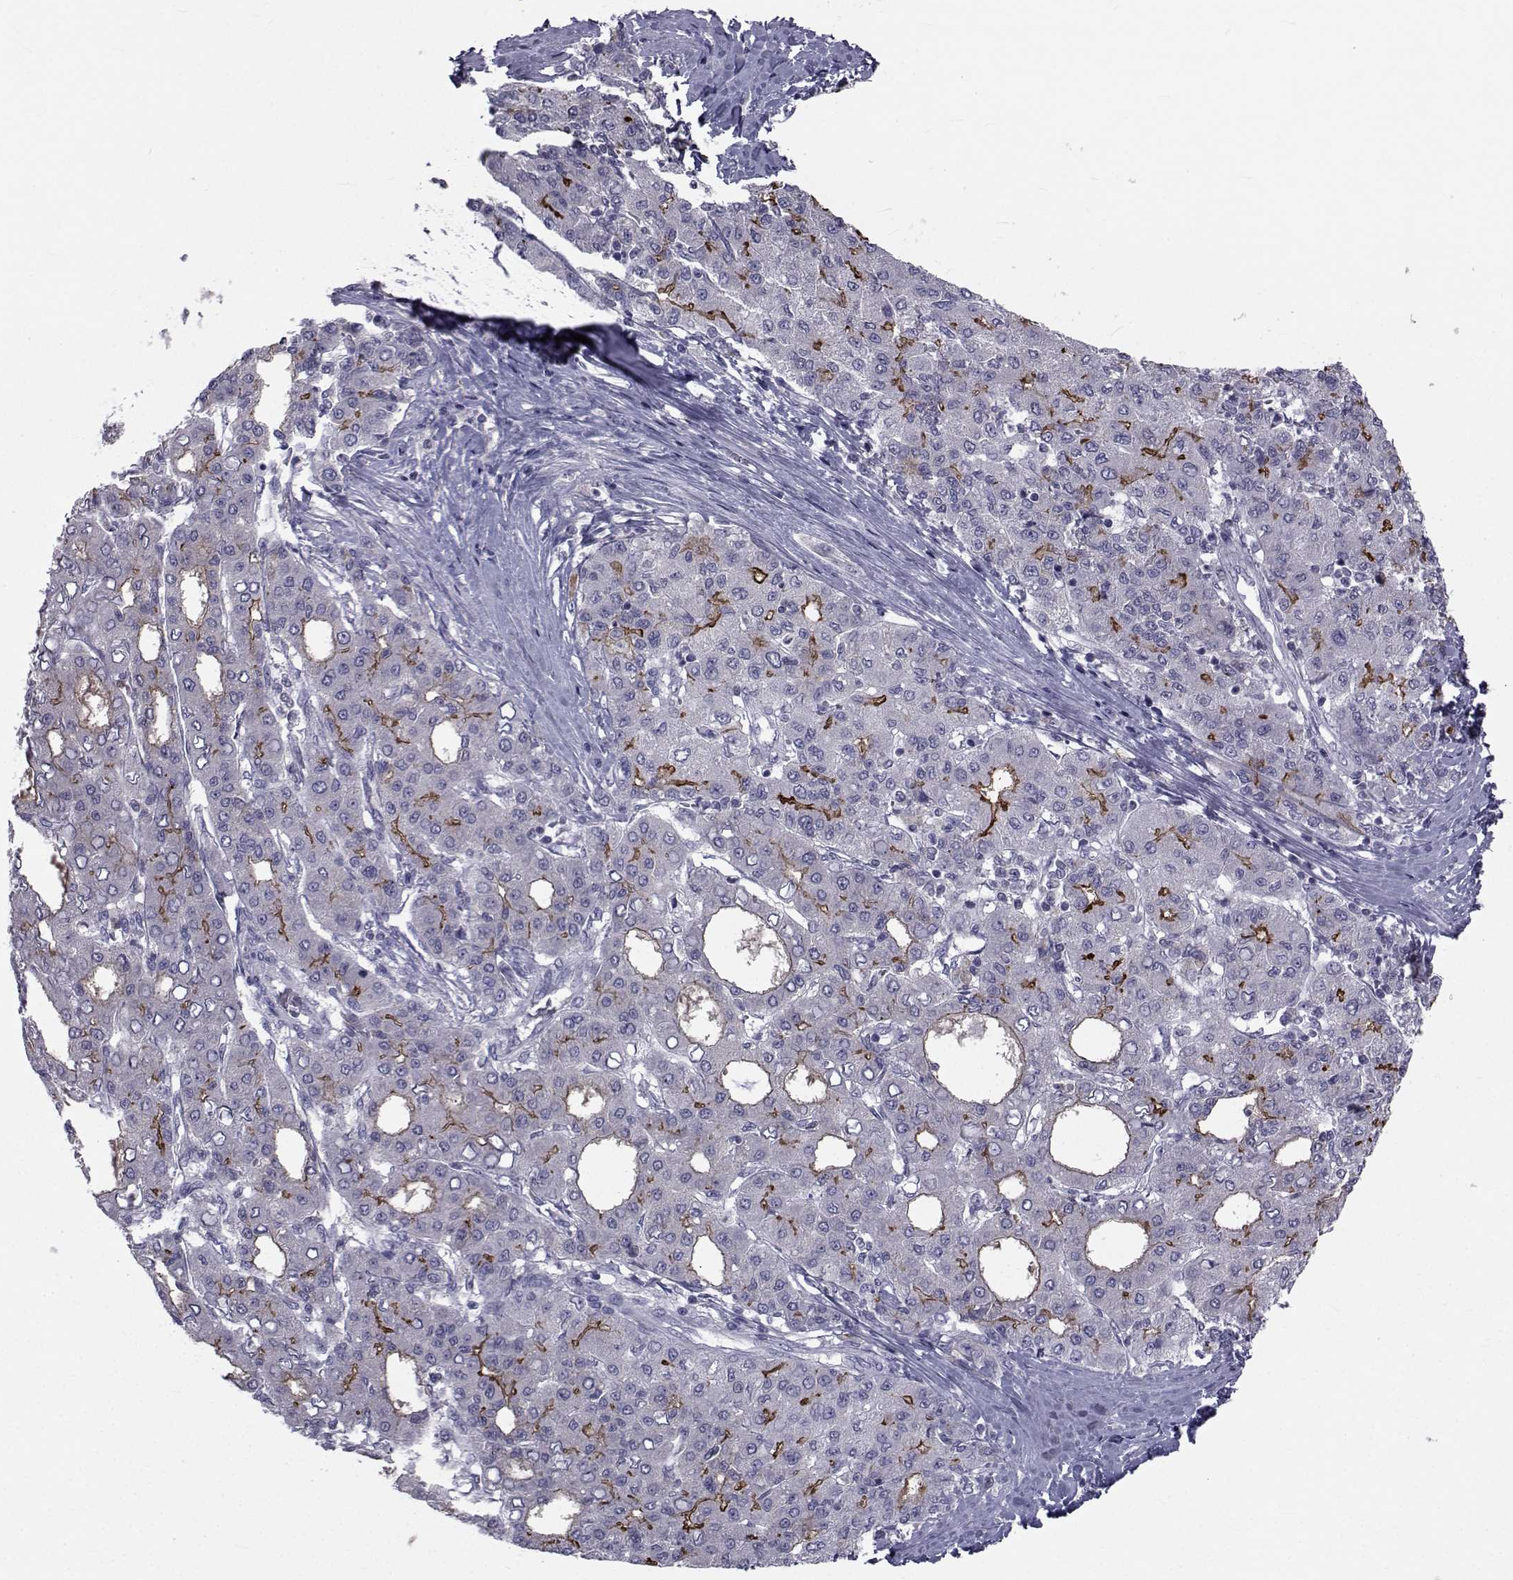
{"staining": {"intensity": "strong", "quantity": "<25%", "location": "cytoplasmic/membranous"}, "tissue": "liver cancer", "cell_type": "Tumor cells", "image_type": "cancer", "snomed": [{"axis": "morphology", "description": "Carcinoma, Hepatocellular, NOS"}, {"axis": "topography", "description": "Liver"}], "caption": "Immunohistochemical staining of liver hepatocellular carcinoma displays strong cytoplasmic/membranous protein staining in about <25% of tumor cells.", "gene": "SLC30A10", "patient": {"sex": "male", "age": 65}}